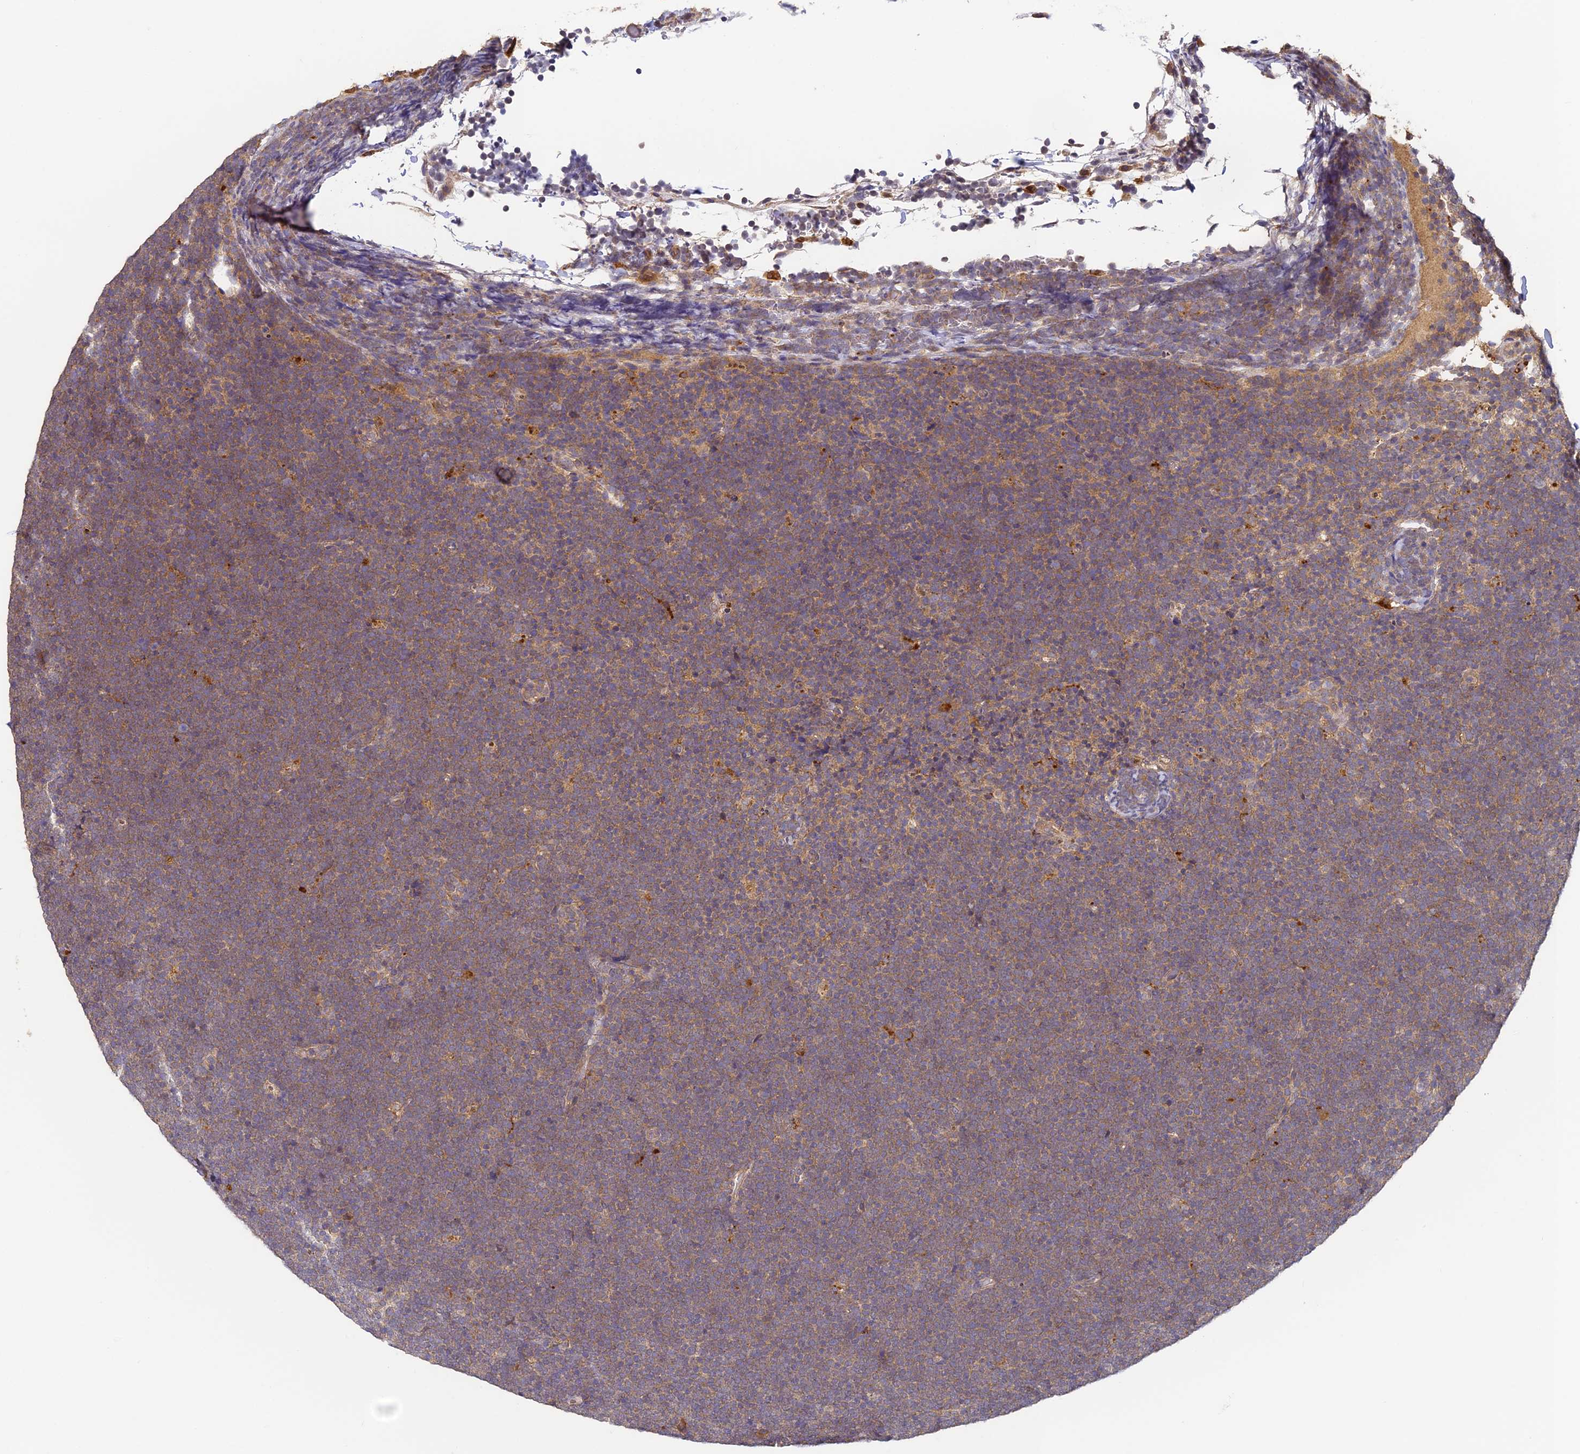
{"staining": {"intensity": "moderate", "quantity": ">75%", "location": "cytoplasmic/membranous"}, "tissue": "lymphoma", "cell_type": "Tumor cells", "image_type": "cancer", "snomed": [{"axis": "morphology", "description": "Malignant lymphoma, non-Hodgkin's type, High grade"}, {"axis": "topography", "description": "Lymph node"}], "caption": "This is an image of immunohistochemistry staining of malignant lymphoma, non-Hodgkin's type (high-grade), which shows moderate positivity in the cytoplasmic/membranous of tumor cells.", "gene": "YAE1", "patient": {"sex": "male", "age": 13}}